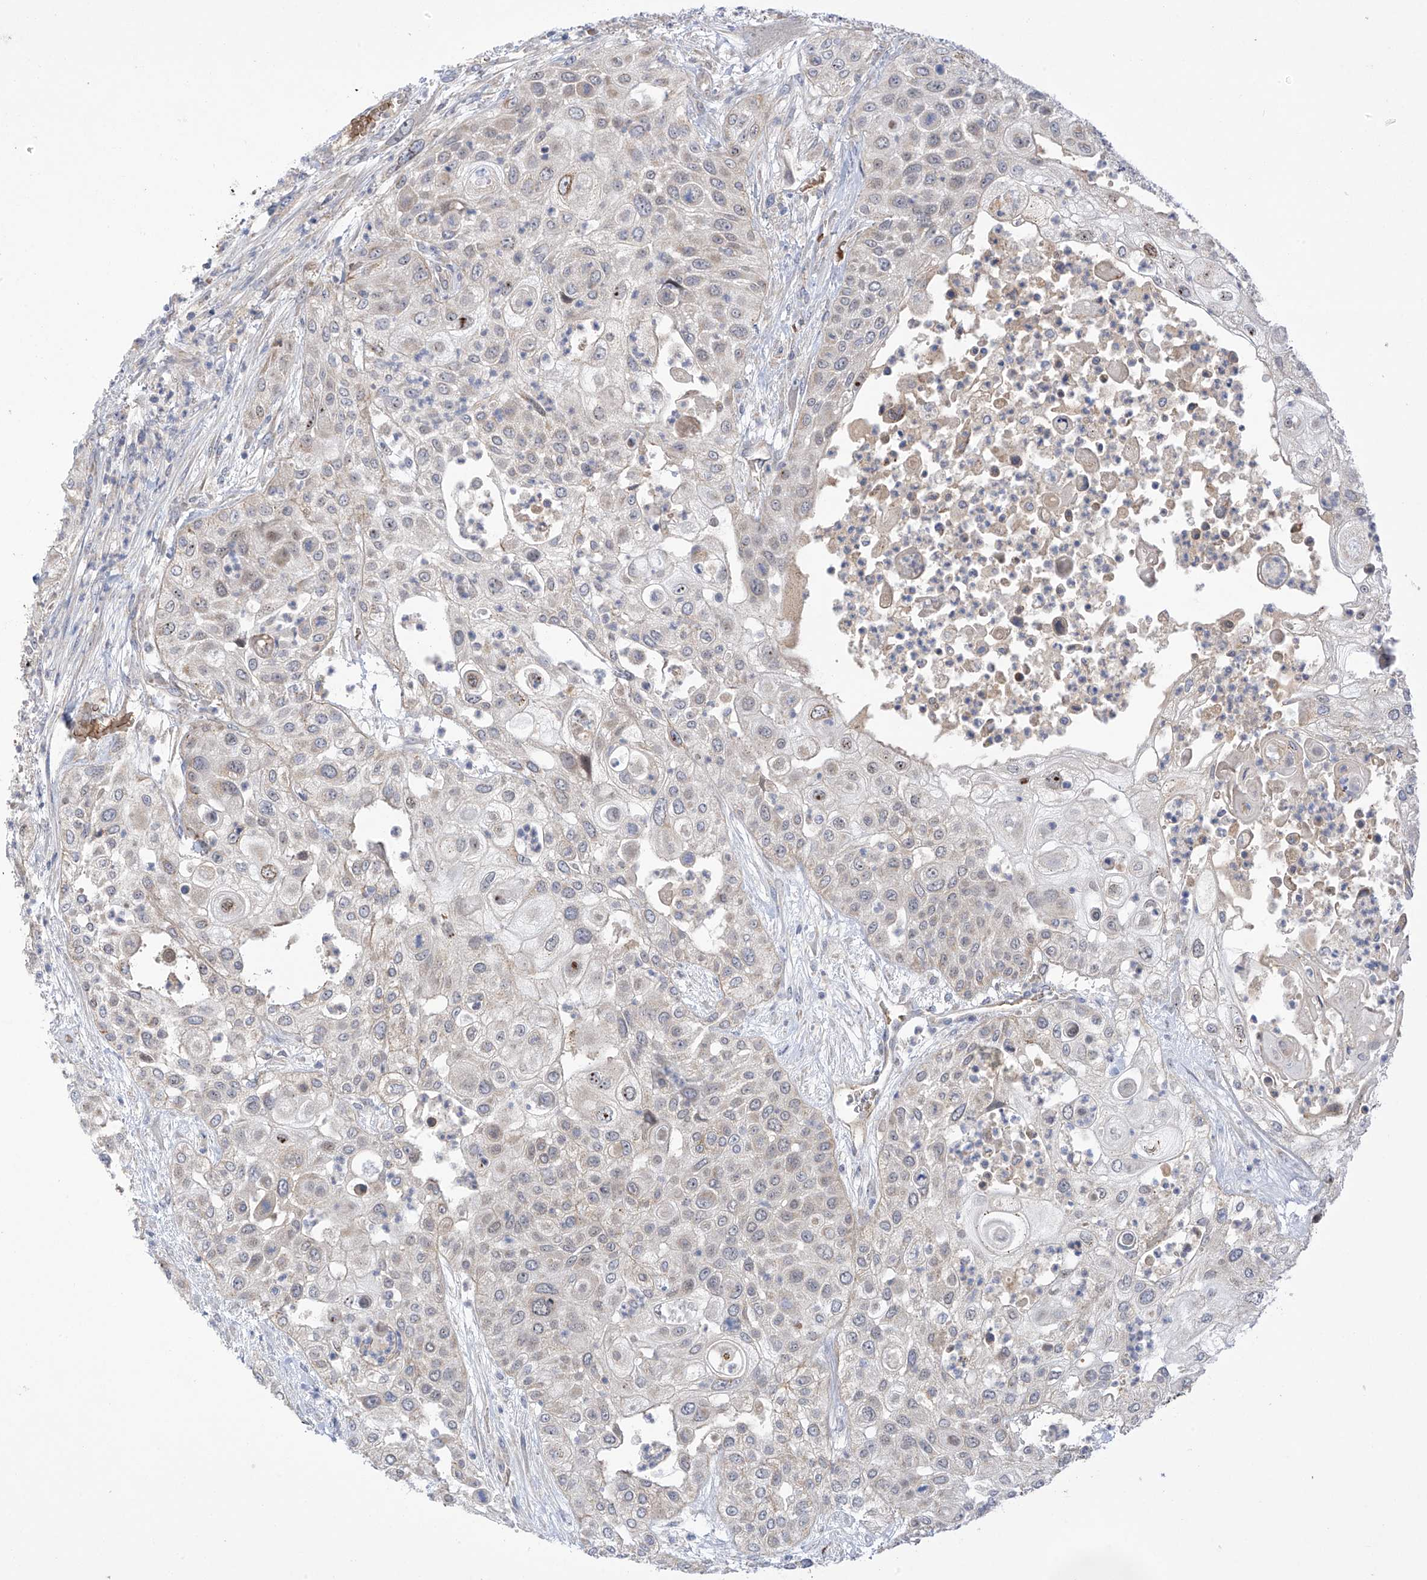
{"staining": {"intensity": "weak", "quantity": "<25%", "location": "cytoplasmic/membranous"}, "tissue": "urothelial cancer", "cell_type": "Tumor cells", "image_type": "cancer", "snomed": [{"axis": "morphology", "description": "Urothelial carcinoma, High grade"}, {"axis": "topography", "description": "Urinary bladder"}], "caption": "The immunohistochemistry (IHC) photomicrograph has no significant positivity in tumor cells of high-grade urothelial carcinoma tissue. (DAB immunohistochemistry, high magnification).", "gene": "METTL18", "patient": {"sex": "female", "age": 79}}